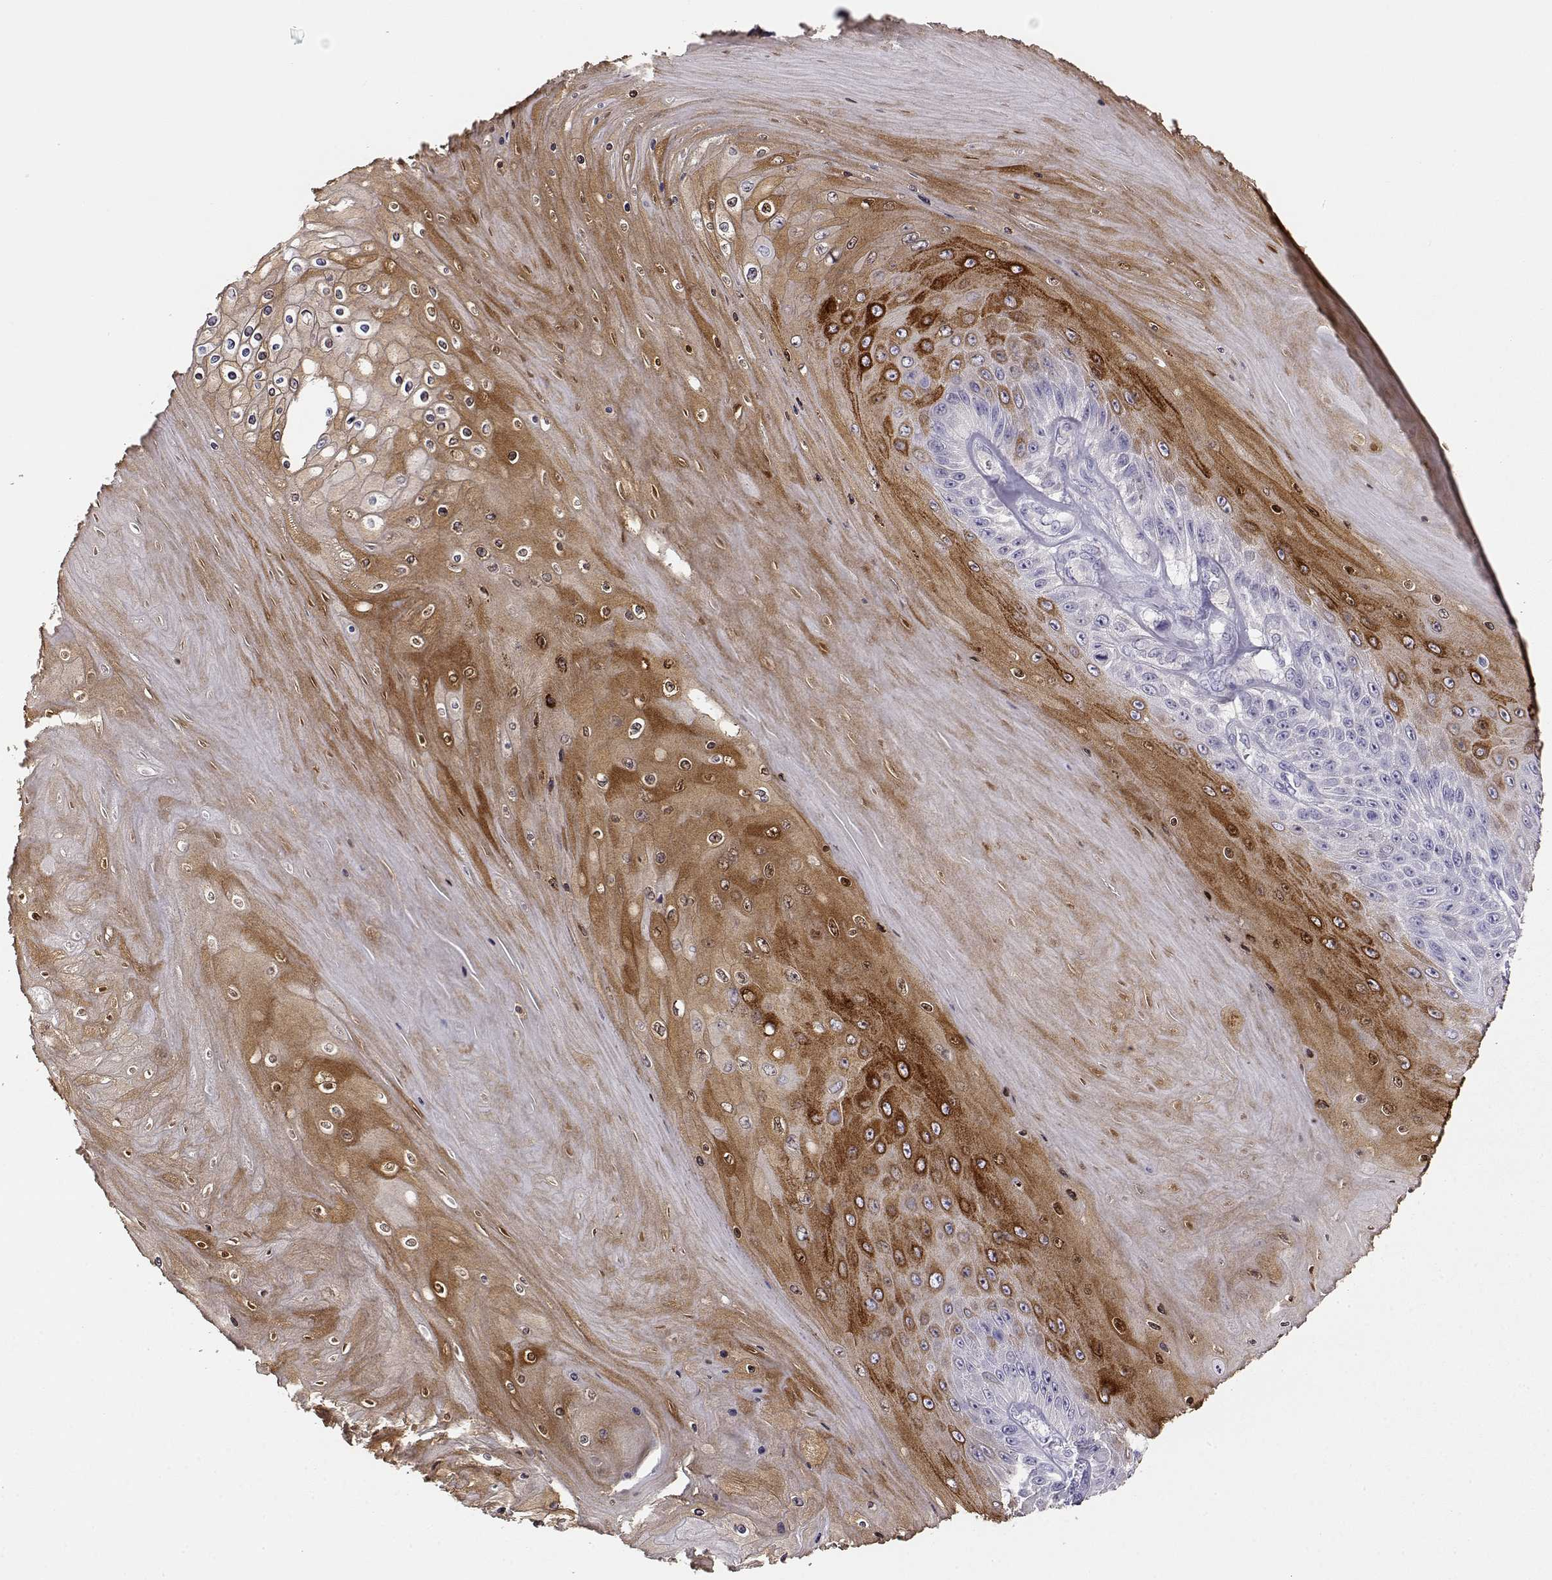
{"staining": {"intensity": "strong", "quantity": "<25%", "location": "cytoplasmic/membranous"}, "tissue": "skin cancer", "cell_type": "Tumor cells", "image_type": "cancer", "snomed": [{"axis": "morphology", "description": "Squamous cell carcinoma, NOS"}, {"axis": "topography", "description": "Skin"}], "caption": "There is medium levels of strong cytoplasmic/membranous positivity in tumor cells of skin cancer, as demonstrated by immunohistochemical staining (brown color).", "gene": "ENDOU", "patient": {"sex": "male", "age": 62}}